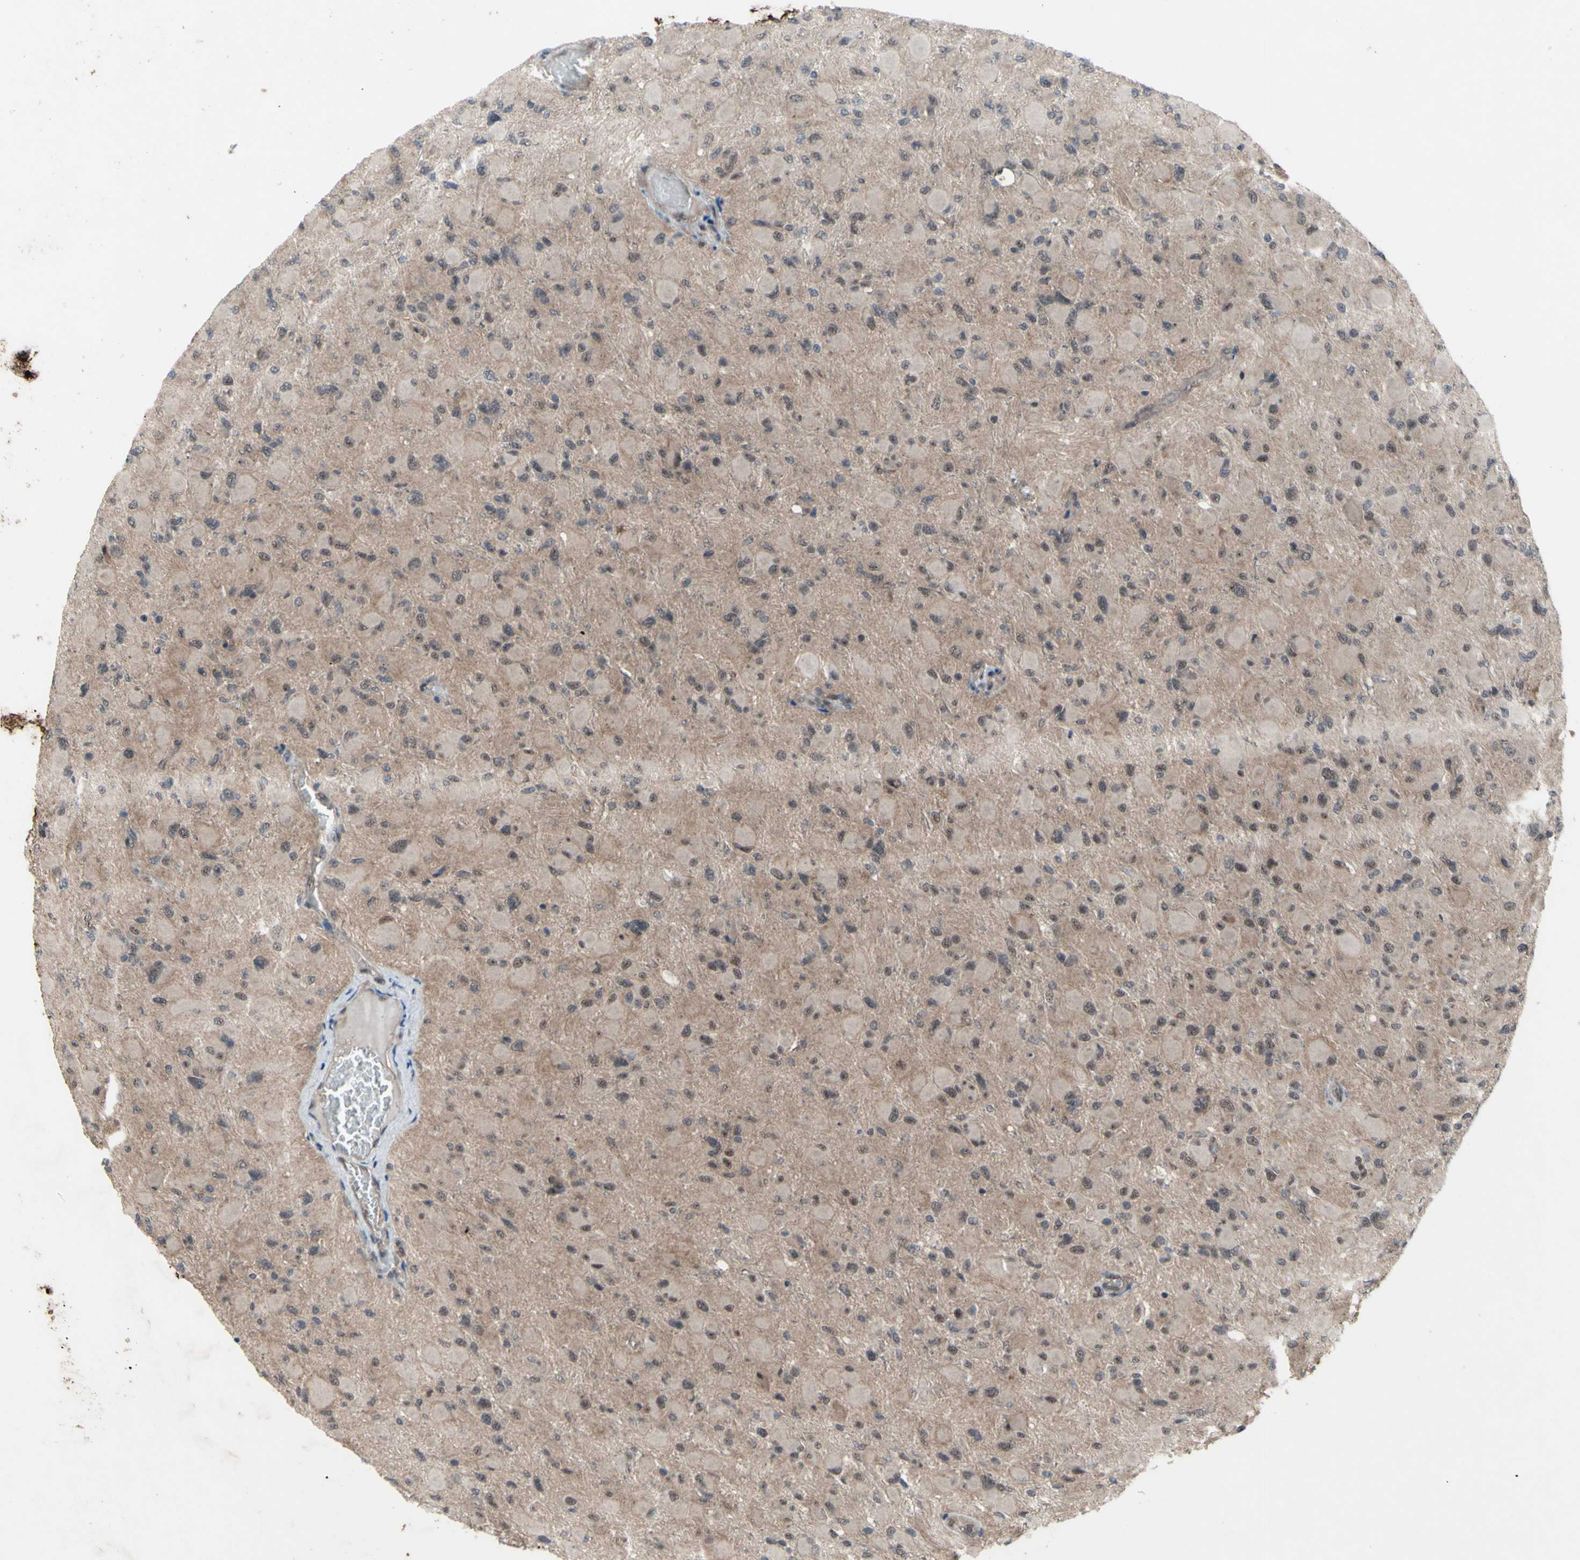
{"staining": {"intensity": "weak", "quantity": "25%-75%", "location": "cytoplasmic/membranous,nuclear"}, "tissue": "glioma", "cell_type": "Tumor cells", "image_type": "cancer", "snomed": [{"axis": "morphology", "description": "Glioma, malignant, High grade"}, {"axis": "topography", "description": "Cerebral cortex"}], "caption": "Immunohistochemical staining of human glioma shows weak cytoplasmic/membranous and nuclear protein staining in about 25%-75% of tumor cells.", "gene": "TRDMT1", "patient": {"sex": "female", "age": 36}}